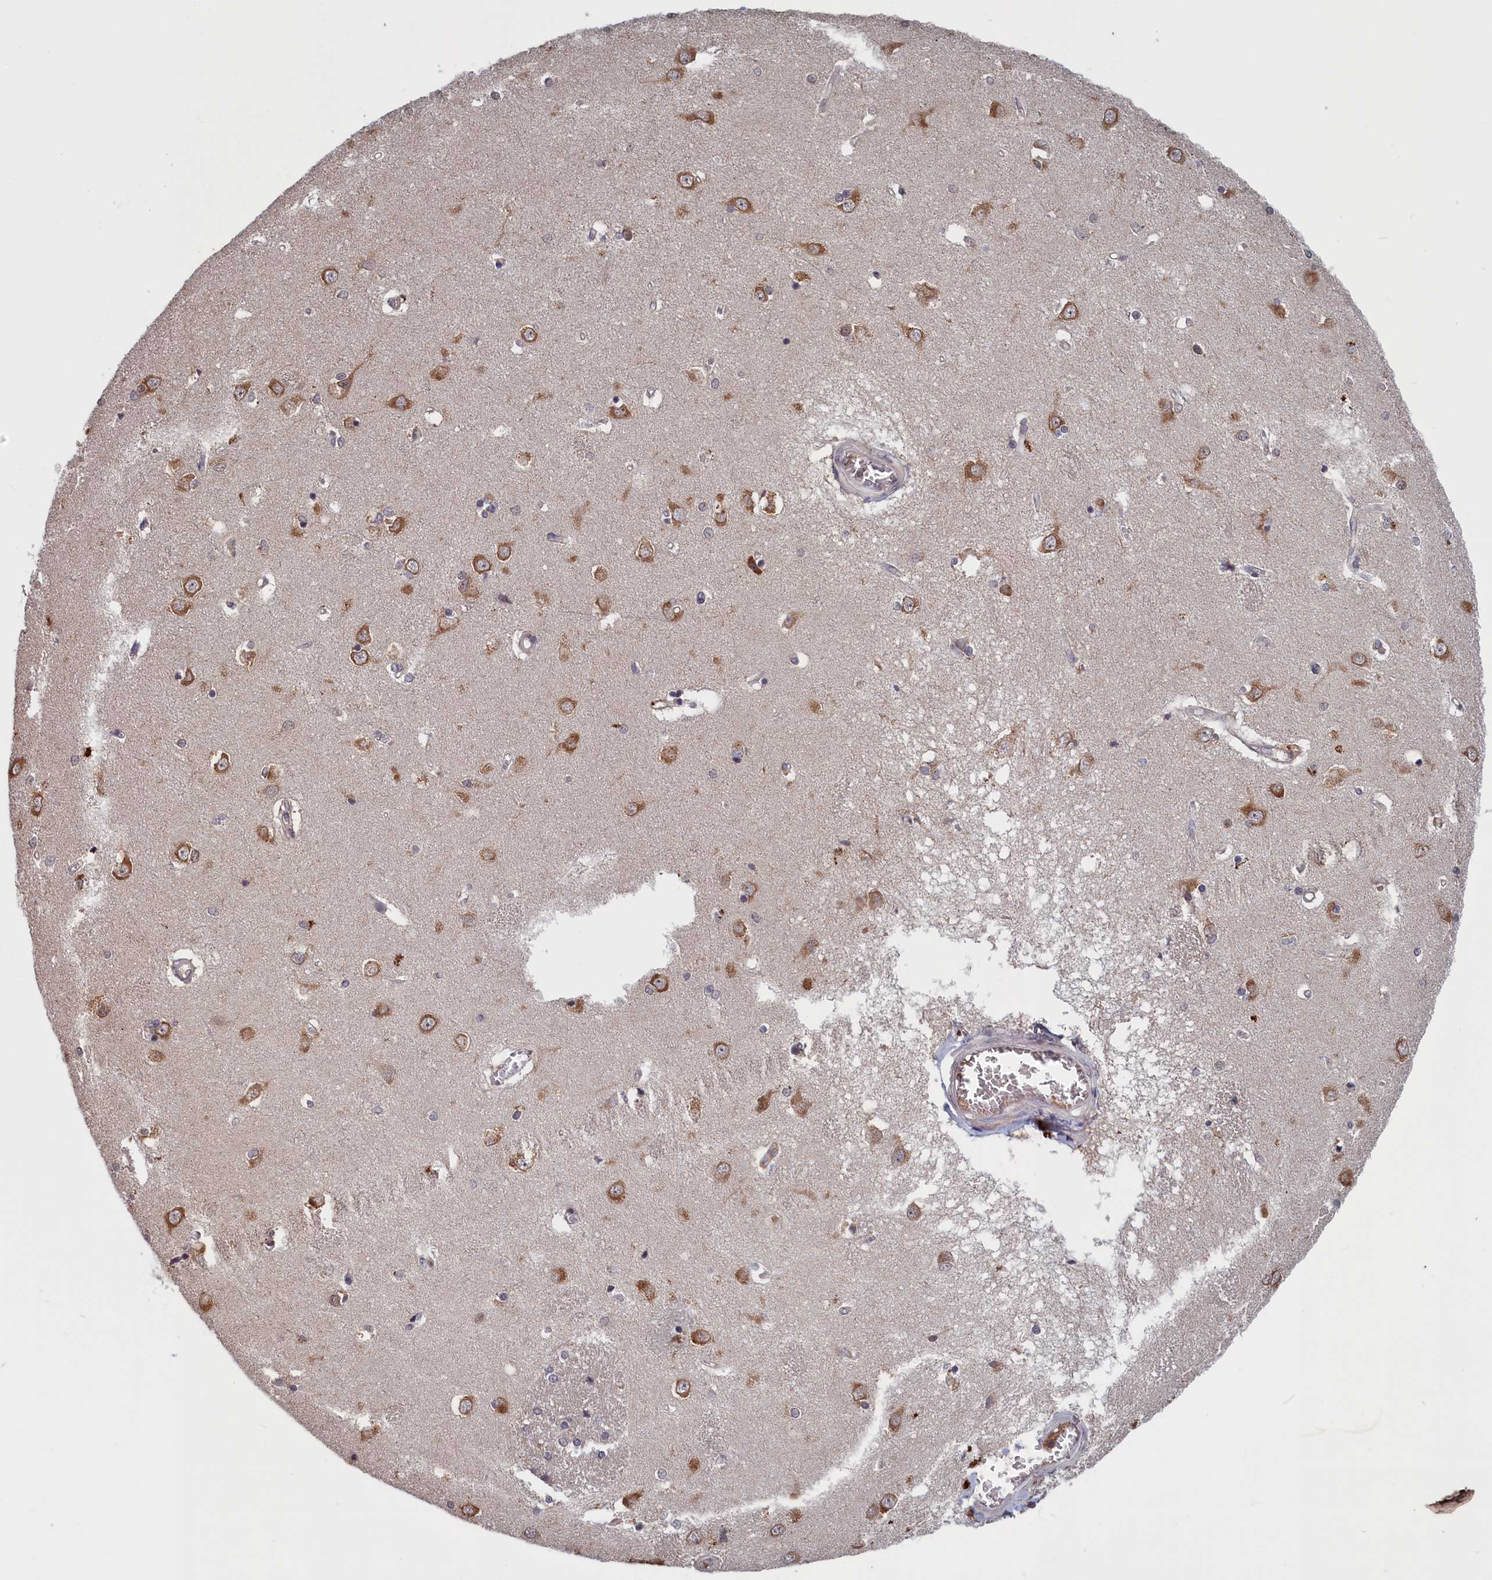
{"staining": {"intensity": "negative", "quantity": "none", "location": "none"}, "tissue": "caudate", "cell_type": "Glial cells", "image_type": "normal", "snomed": [{"axis": "morphology", "description": "Normal tissue, NOS"}, {"axis": "topography", "description": "Lateral ventricle wall"}], "caption": "There is no significant positivity in glial cells of caudate. (Stains: DAB (3,3'-diaminobenzidine) immunohistochemistry (IHC) with hematoxylin counter stain, Microscopy: brightfield microscopy at high magnification).", "gene": "CACTIN", "patient": {"sex": "male", "age": 37}}